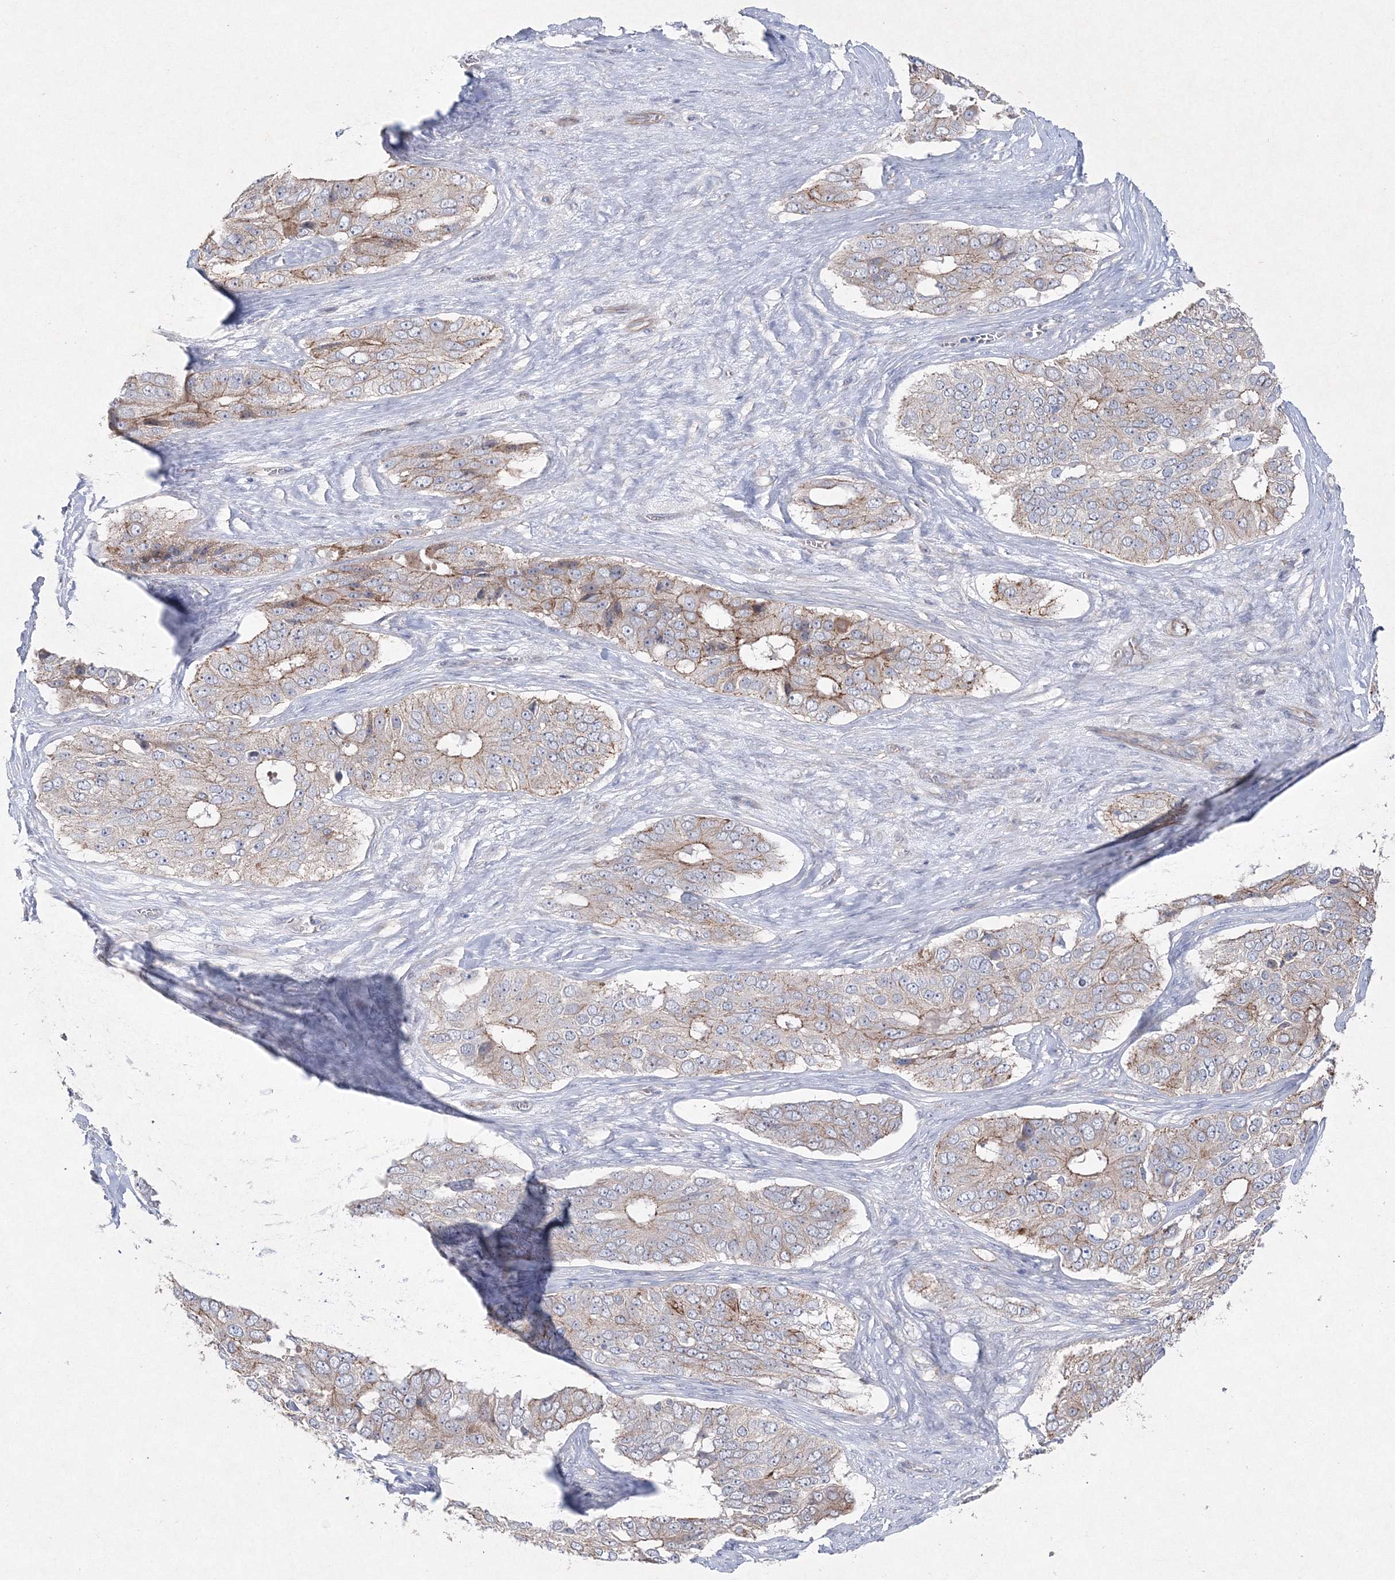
{"staining": {"intensity": "moderate", "quantity": "25%-75%", "location": "cytoplasmic/membranous"}, "tissue": "ovarian cancer", "cell_type": "Tumor cells", "image_type": "cancer", "snomed": [{"axis": "morphology", "description": "Carcinoma, endometroid"}, {"axis": "topography", "description": "Ovary"}], "caption": "Protein staining by immunohistochemistry displays moderate cytoplasmic/membranous positivity in approximately 25%-75% of tumor cells in endometroid carcinoma (ovarian).", "gene": "NAA40", "patient": {"sex": "female", "age": 51}}